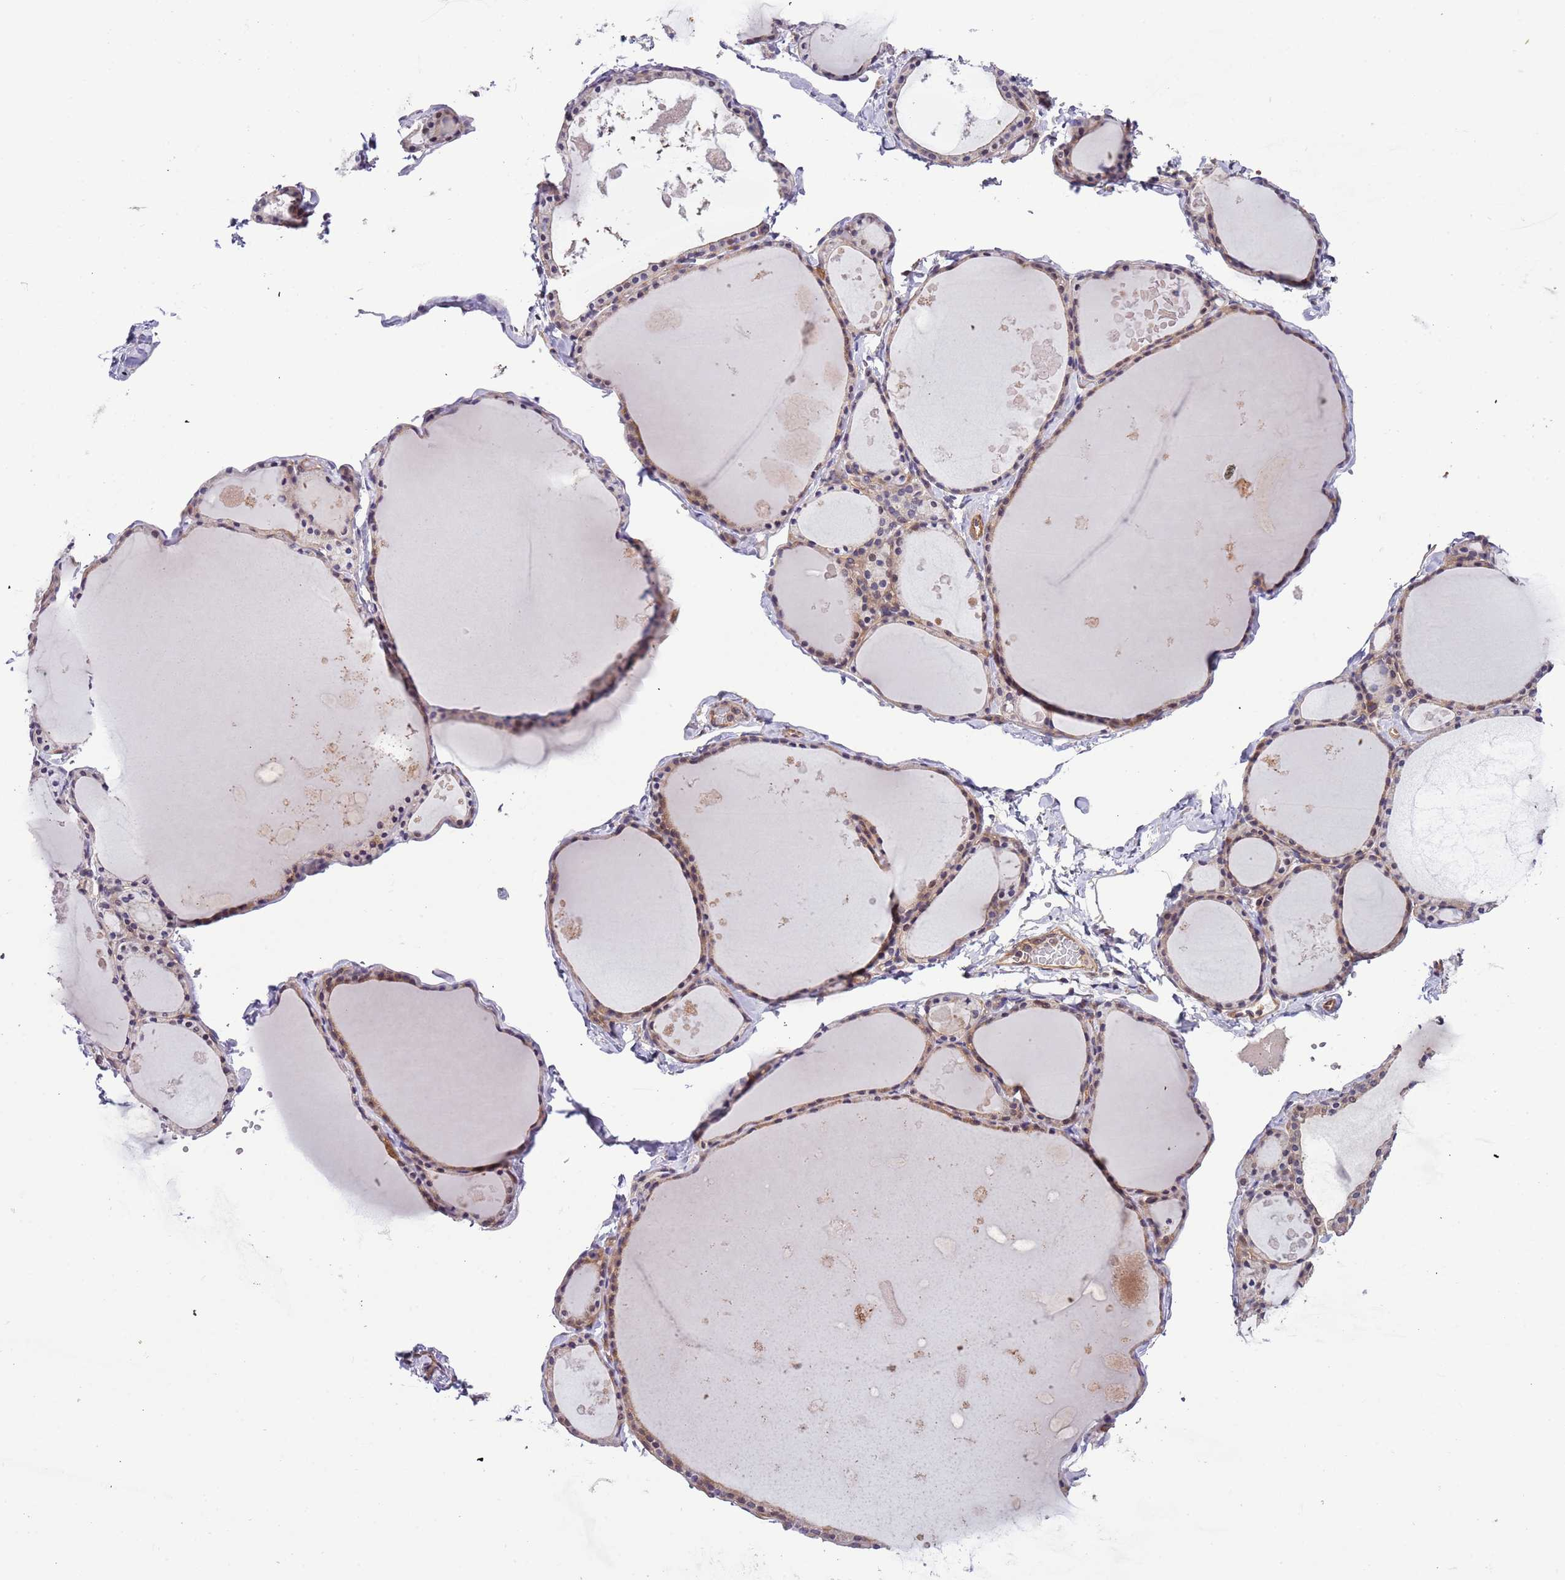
{"staining": {"intensity": "moderate", "quantity": "25%-75%", "location": "cytoplasmic/membranous"}, "tissue": "thyroid gland", "cell_type": "Glandular cells", "image_type": "normal", "snomed": [{"axis": "morphology", "description": "Normal tissue, NOS"}, {"axis": "topography", "description": "Thyroid gland"}], "caption": "IHC image of unremarkable thyroid gland stained for a protein (brown), which shows medium levels of moderate cytoplasmic/membranous positivity in about 25%-75% of glandular cells.", "gene": "LAMB4", "patient": {"sex": "male", "age": 56}}